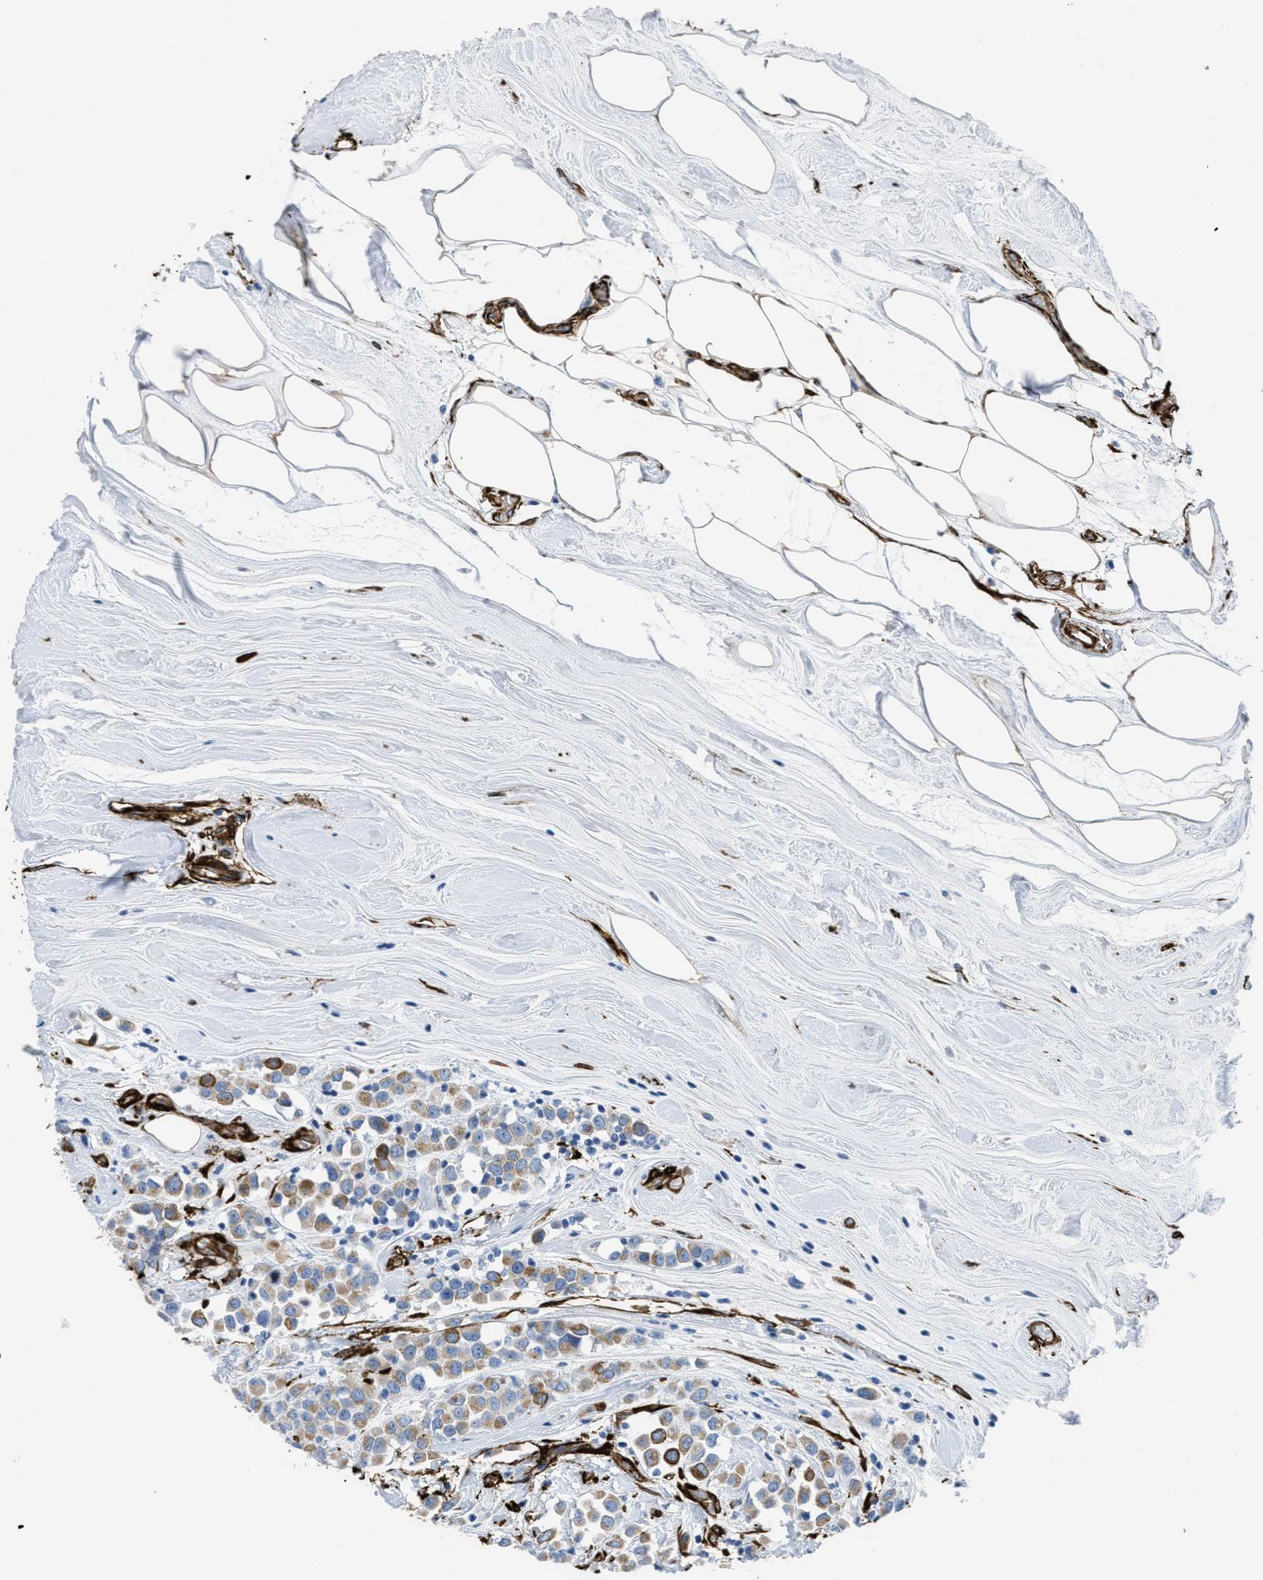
{"staining": {"intensity": "moderate", "quantity": ">75%", "location": "cytoplasmic/membranous"}, "tissue": "breast cancer", "cell_type": "Tumor cells", "image_type": "cancer", "snomed": [{"axis": "morphology", "description": "Duct carcinoma"}, {"axis": "topography", "description": "Breast"}], "caption": "Breast cancer tissue displays moderate cytoplasmic/membranous positivity in about >75% of tumor cells, visualized by immunohistochemistry.", "gene": "CALD1", "patient": {"sex": "female", "age": 61}}